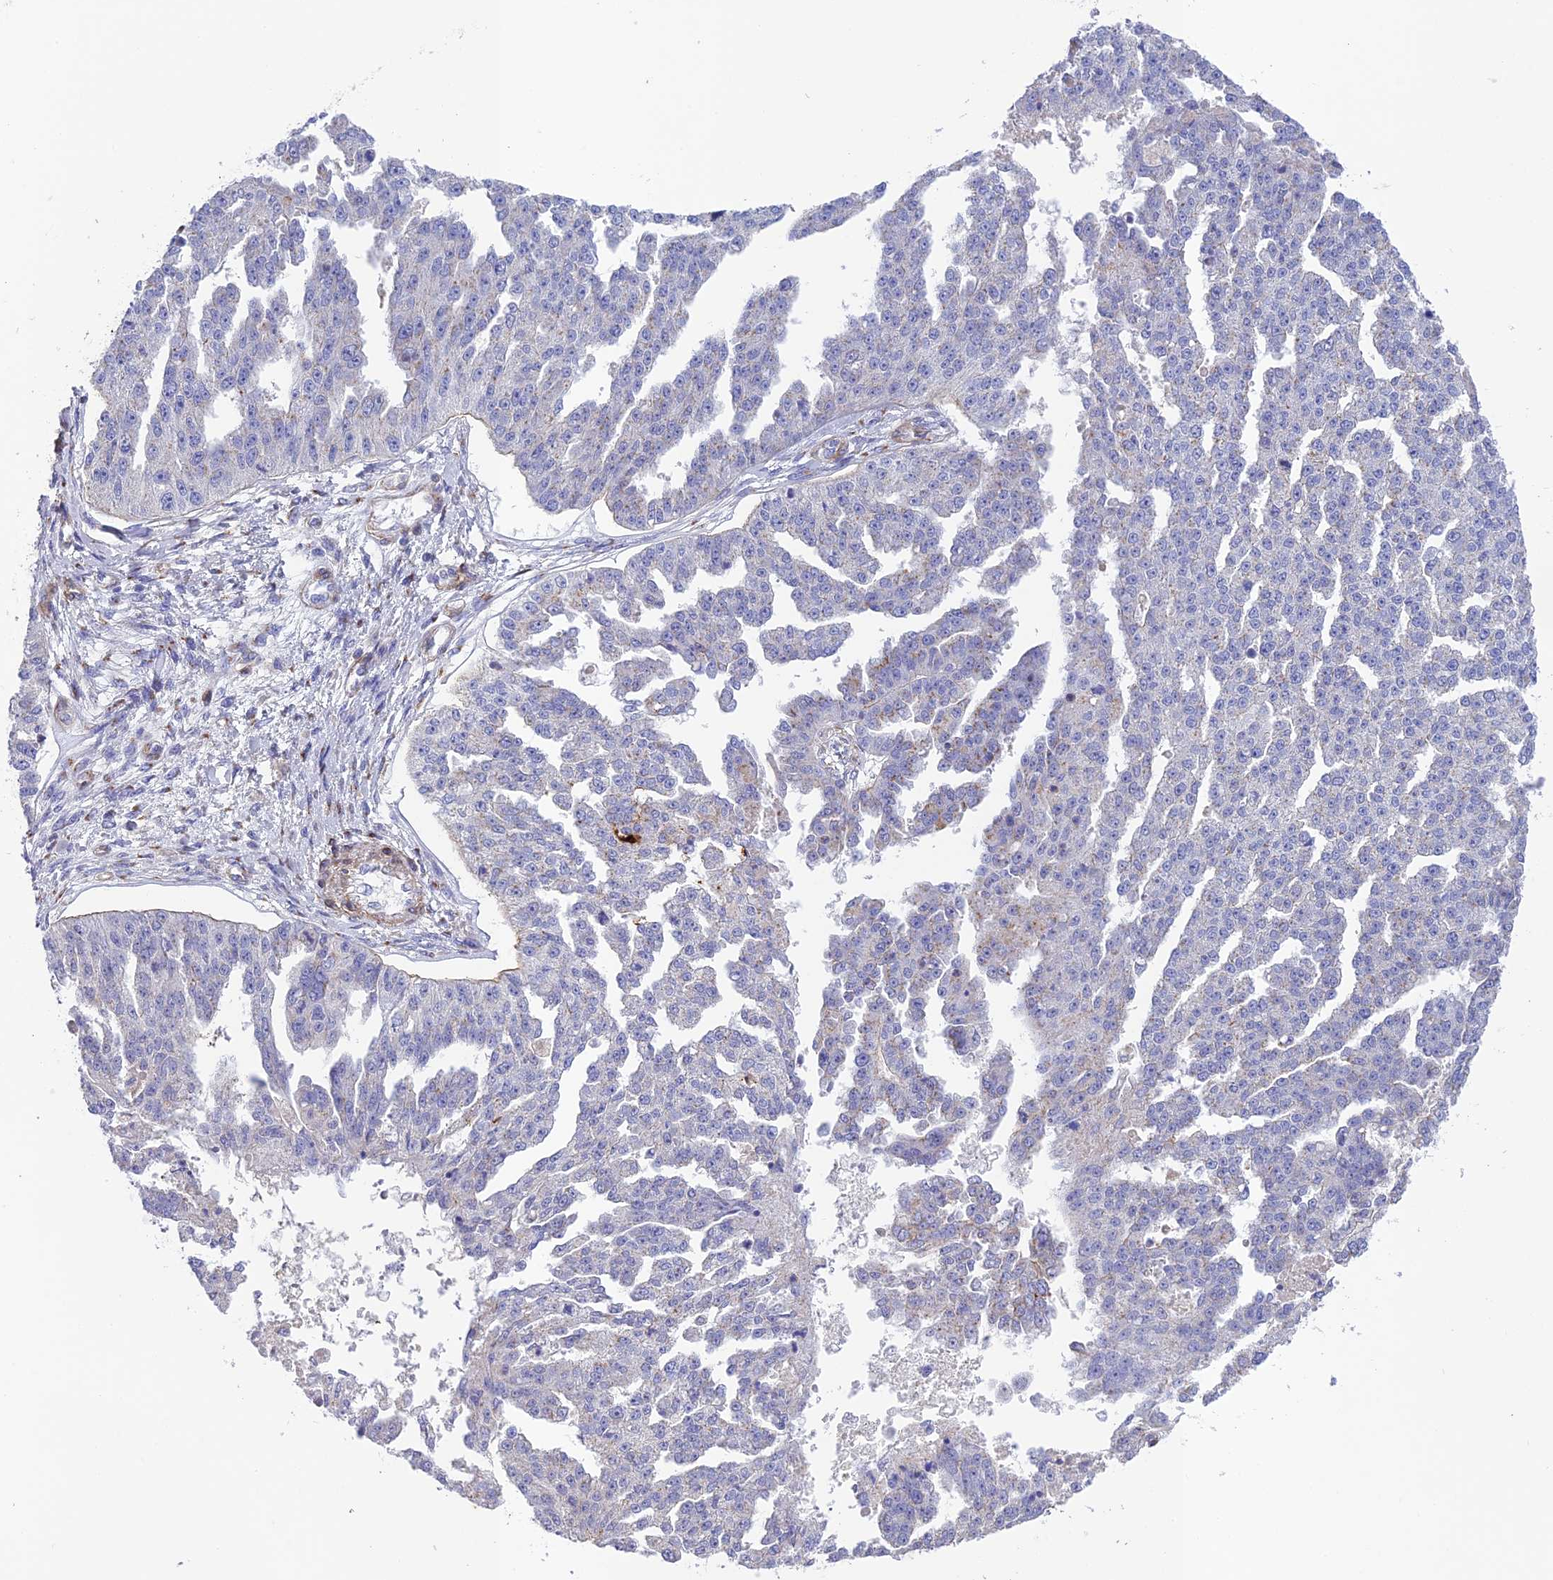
{"staining": {"intensity": "negative", "quantity": "none", "location": "none"}, "tissue": "ovarian cancer", "cell_type": "Tumor cells", "image_type": "cancer", "snomed": [{"axis": "morphology", "description": "Cystadenocarcinoma, serous, NOS"}, {"axis": "topography", "description": "Ovary"}], "caption": "Immunohistochemistry micrograph of neoplastic tissue: ovarian serous cystadenocarcinoma stained with DAB demonstrates no significant protein positivity in tumor cells. Brightfield microscopy of immunohistochemistry stained with DAB (3,3'-diaminobenzidine) (brown) and hematoxylin (blue), captured at high magnification.", "gene": "TNS1", "patient": {"sex": "female", "age": 58}}